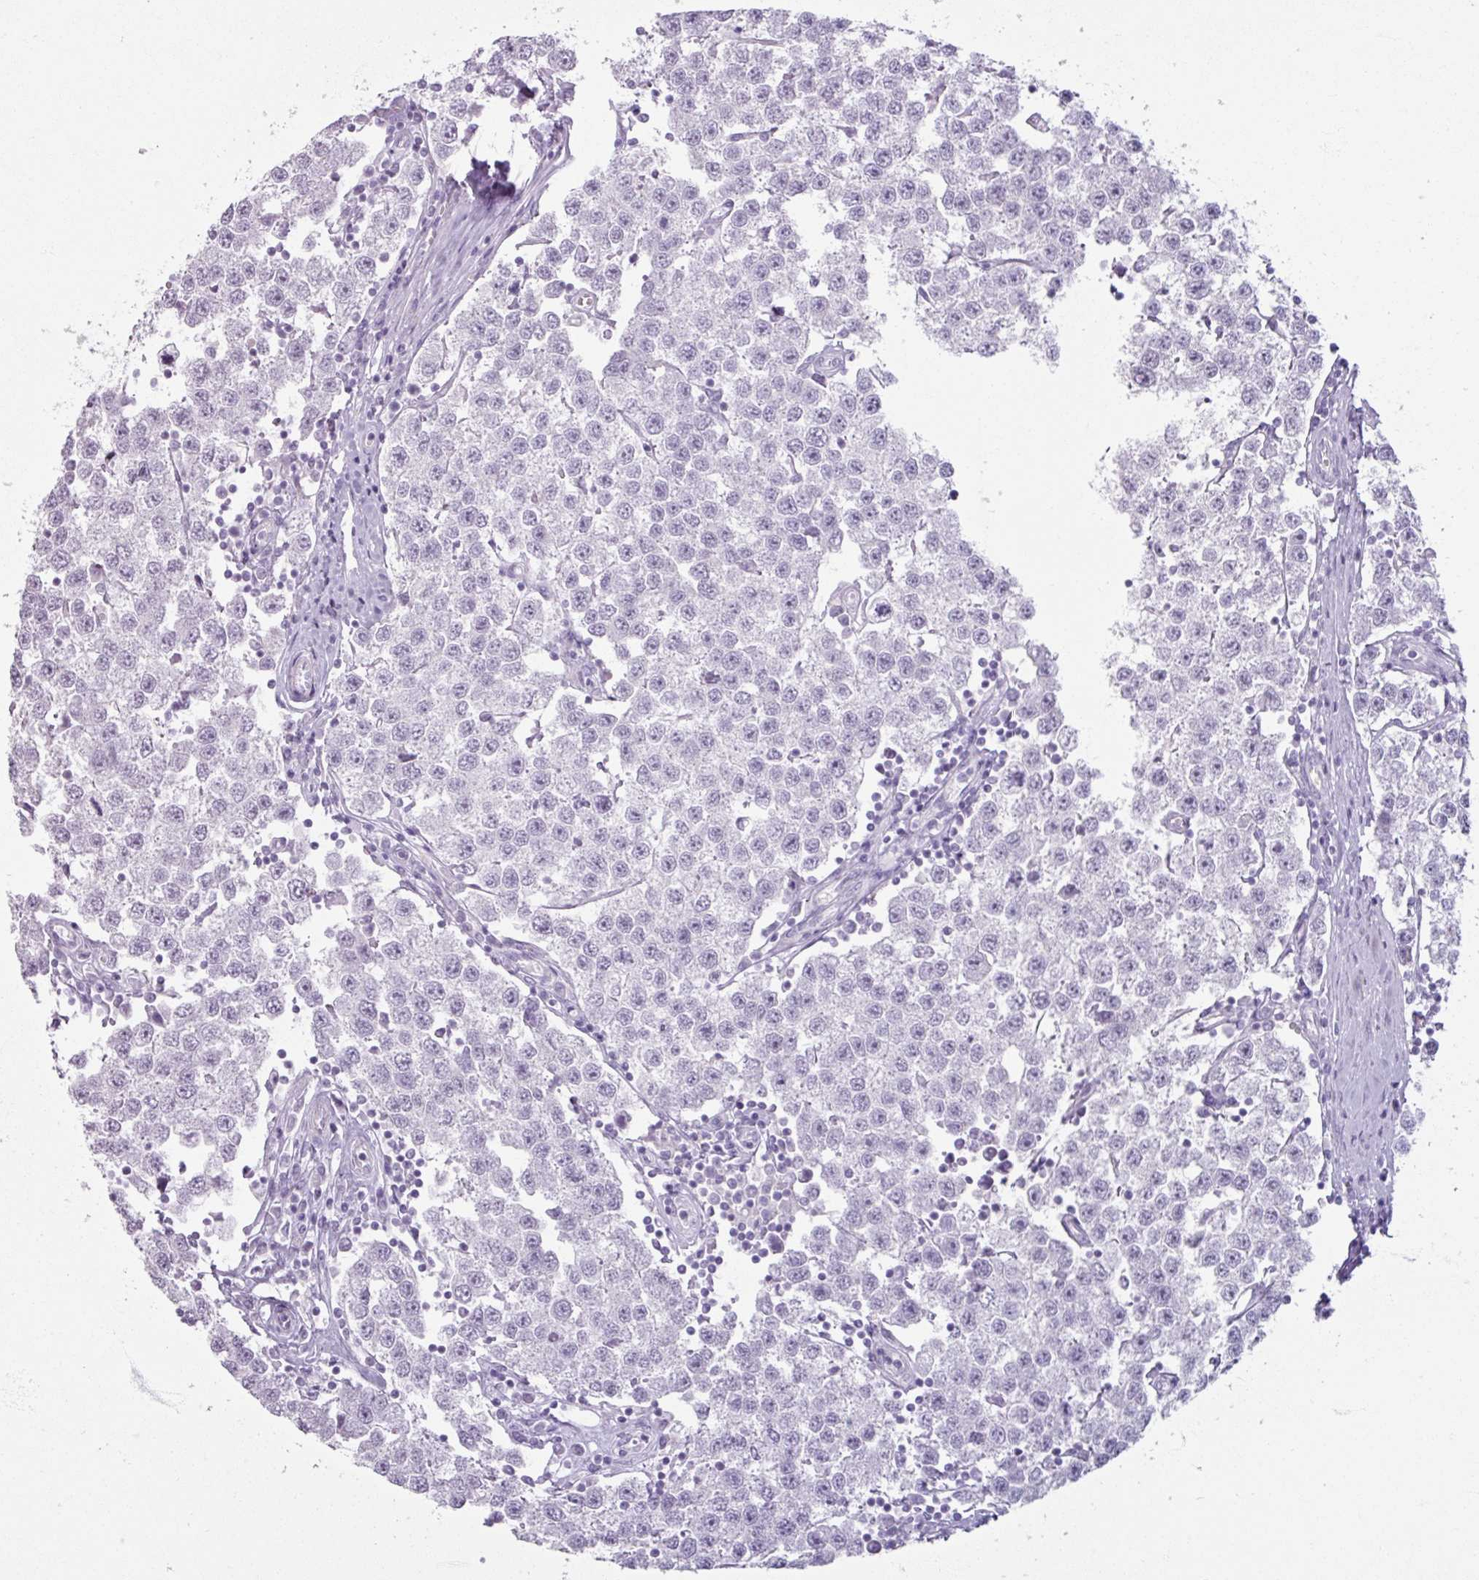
{"staining": {"intensity": "negative", "quantity": "none", "location": "none"}, "tissue": "testis cancer", "cell_type": "Tumor cells", "image_type": "cancer", "snomed": [{"axis": "morphology", "description": "Seminoma, NOS"}, {"axis": "topography", "description": "Testis"}], "caption": "High power microscopy image of an immunohistochemistry (IHC) histopathology image of testis seminoma, revealing no significant positivity in tumor cells.", "gene": "ARG1", "patient": {"sex": "male", "age": 34}}